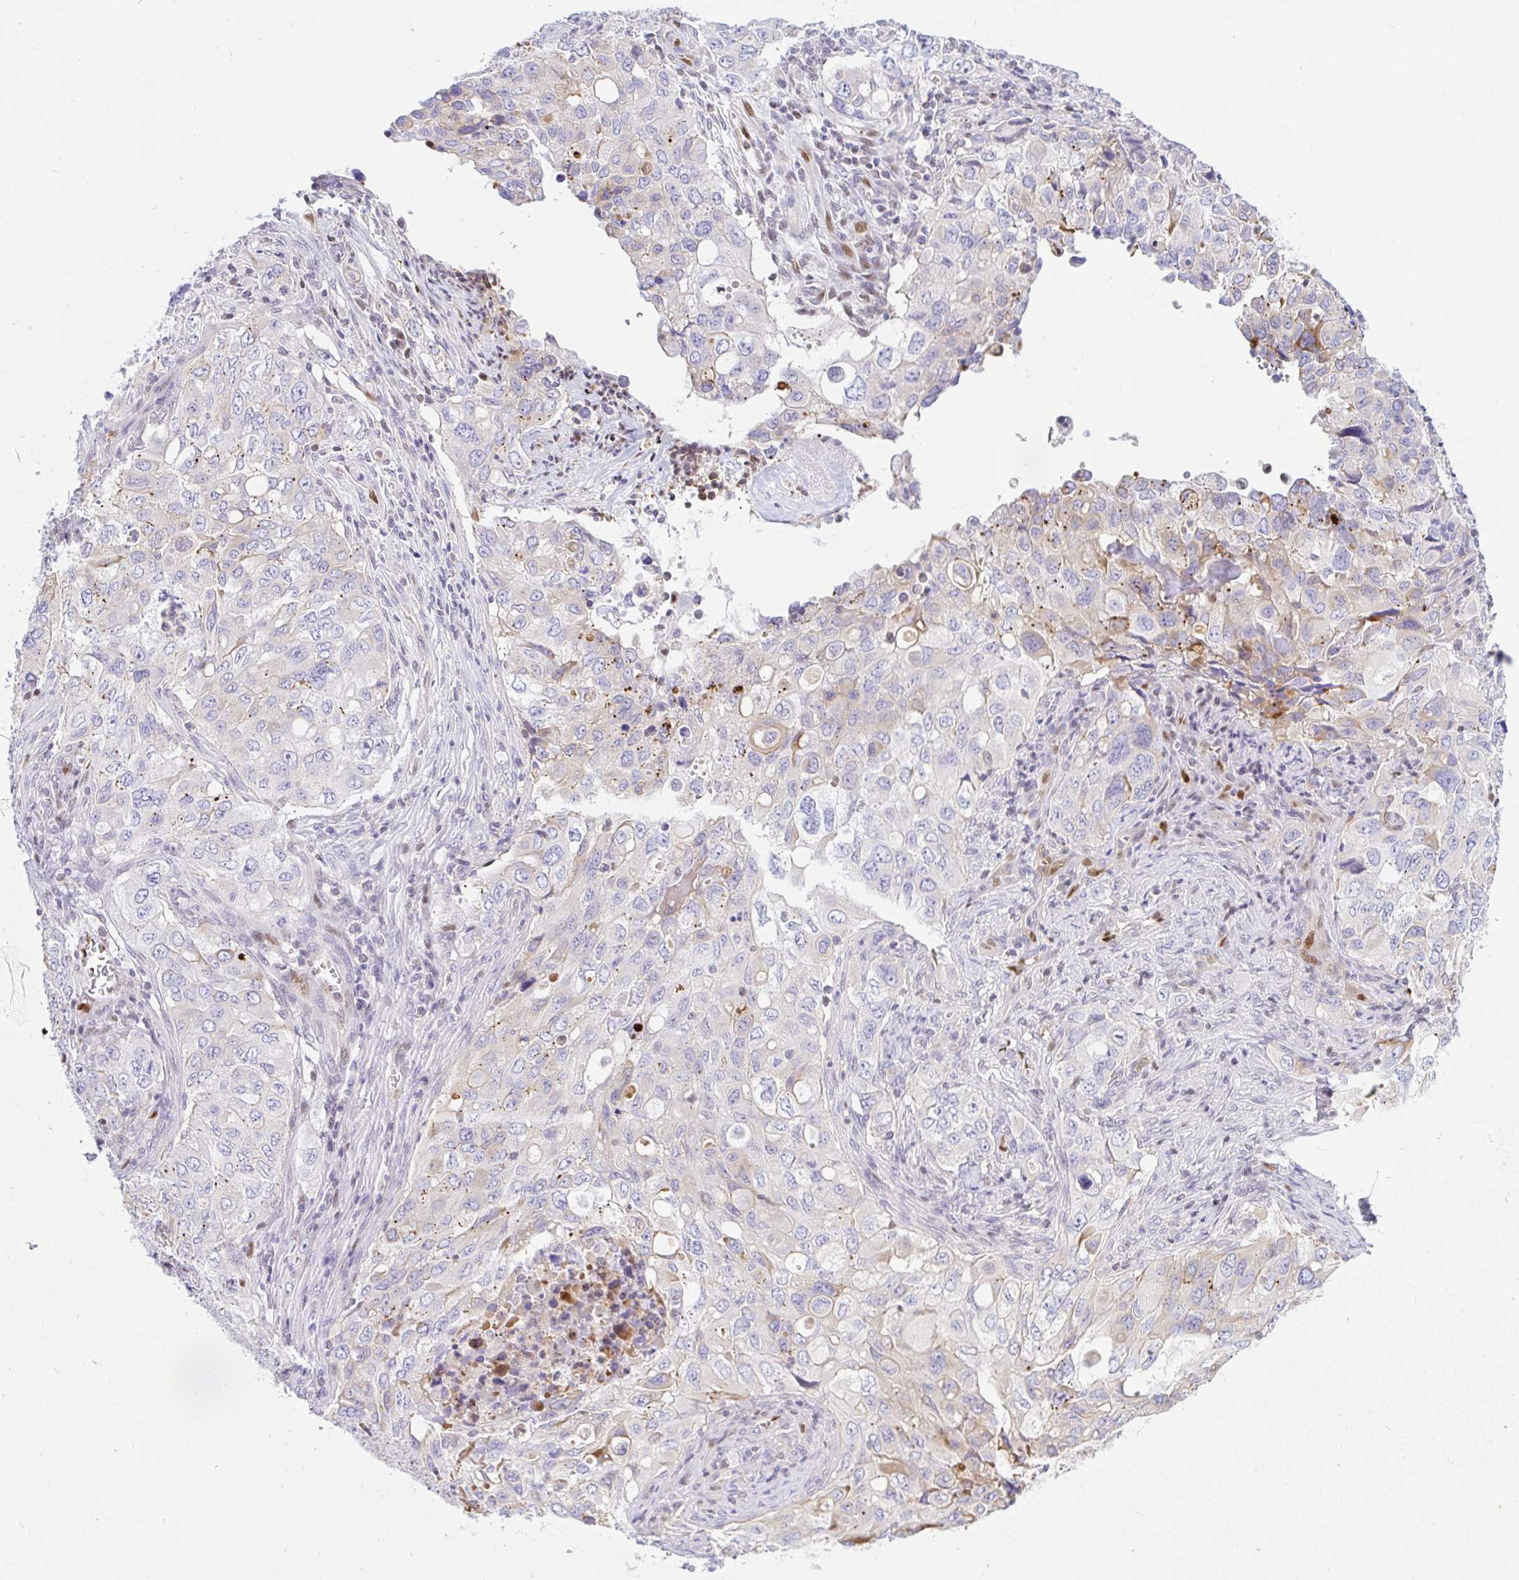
{"staining": {"intensity": "weak", "quantity": "<25%", "location": "cytoplasmic/membranous"}, "tissue": "lung cancer", "cell_type": "Tumor cells", "image_type": "cancer", "snomed": [{"axis": "morphology", "description": "Adenocarcinoma, NOS"}, {"axis": "morphology", "description": "Adenocarcinoma, metastatic, NOS"}, {"axis": "topography", "description": "Lymph node"}, {"axis": "topography", "description": "Lung"}], "caption": "Immunohistochemical staining of lung cancer (adenocarcinoma) demonstrates no significant expression in tumor cells.", "gene": "HINFP", "patient": {"sex": "female", "age": 42}}